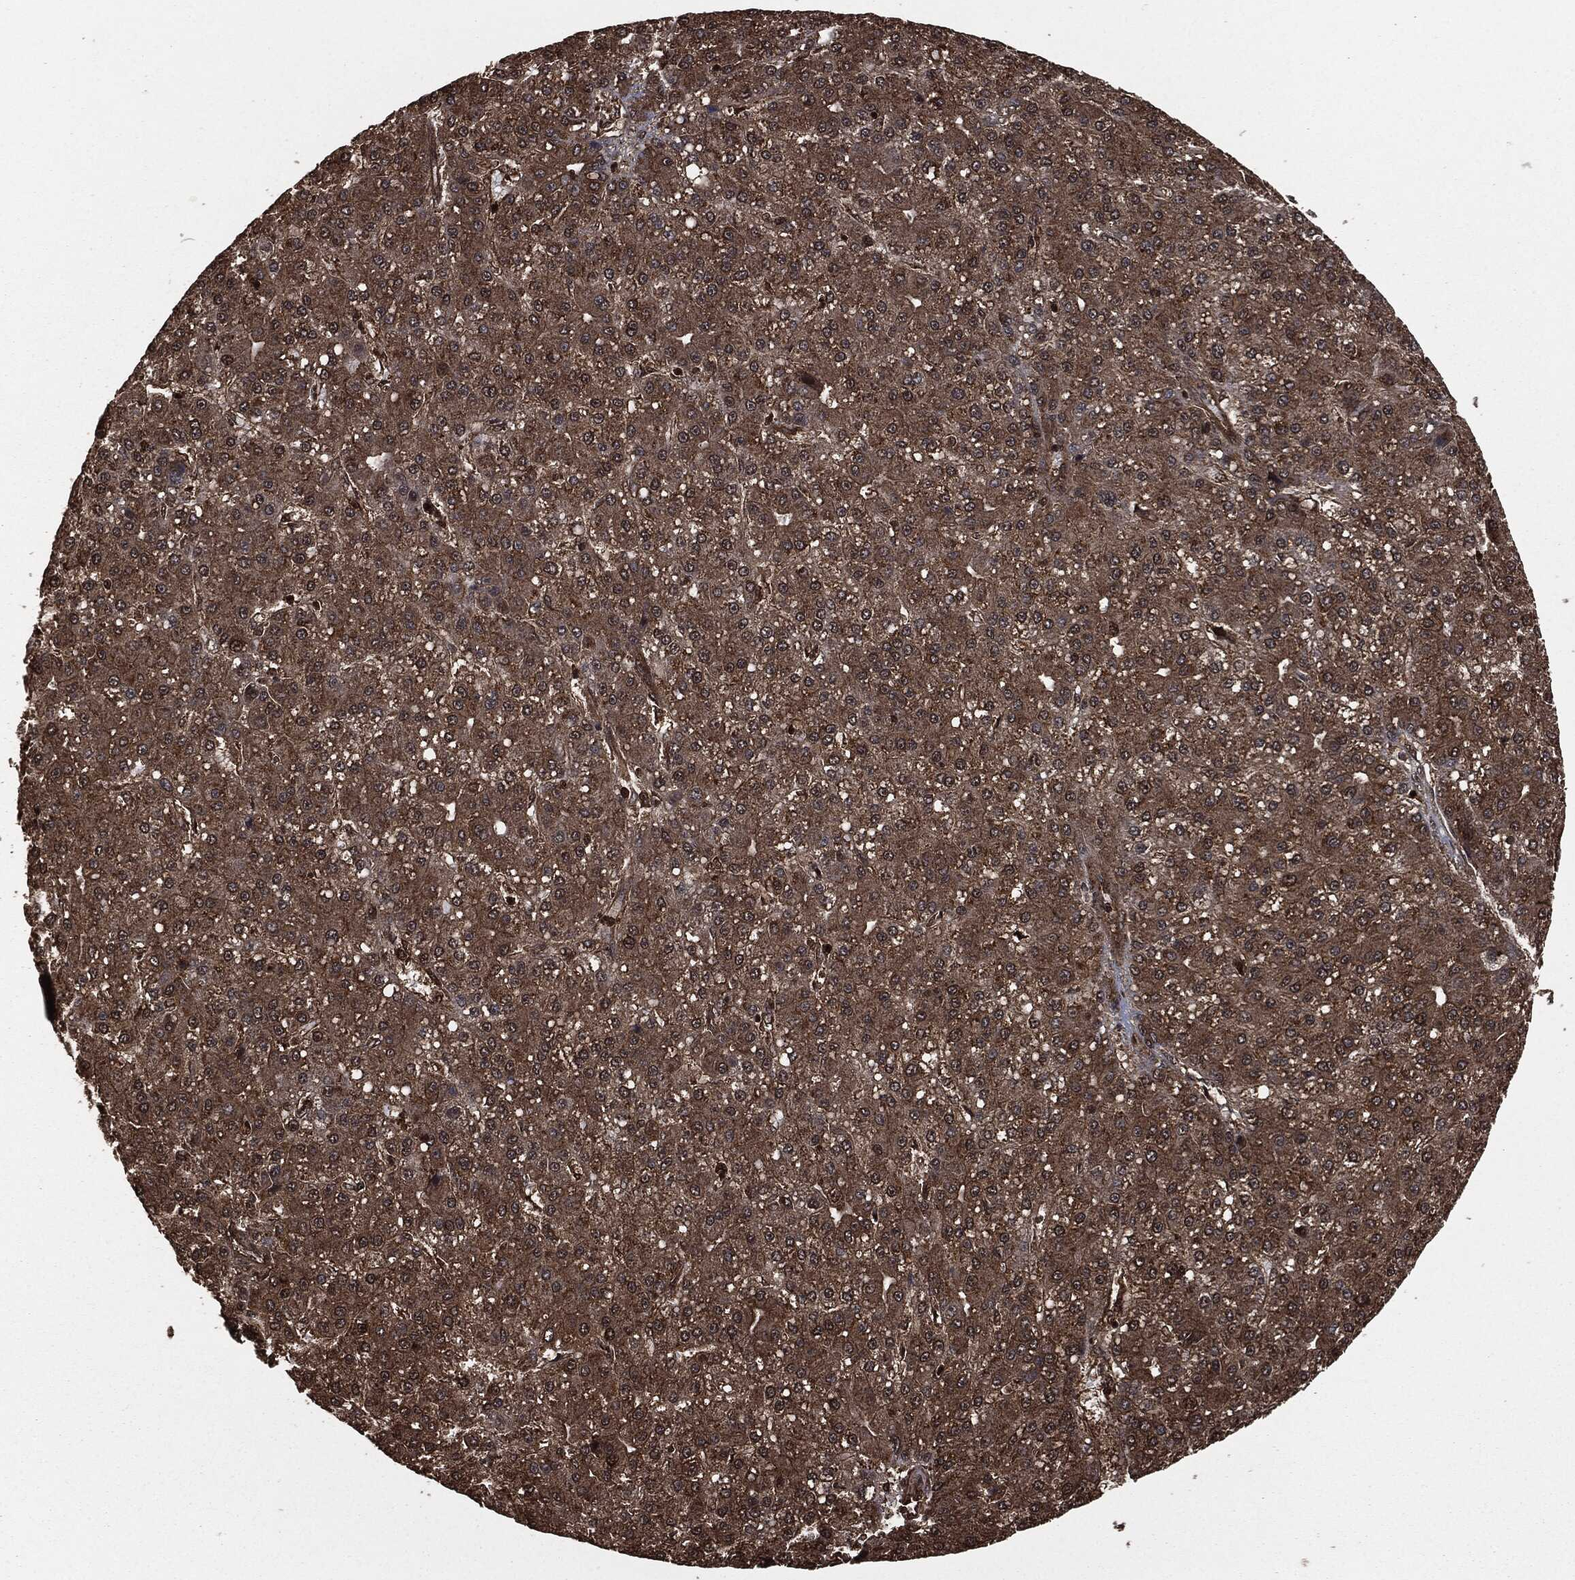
{"staining": {"intensity": "moderate", "quantity": ">75%", "location": "cytoplasmic/membranous"}, "tissue": "liver cancer", "cell_type": "Tumor cells", "image_type": "cancer", "snomed": [{"axis": "morphology", "description": "Carcinoma, Hepatocellular, NOS"}, {"axis": "topography", "description": "Liver"}], "caption": "Tumor cells exhibit medium levels of moderate cytoplasmic/membranous expression in approximately >75% of cells in human hepatocellular carcinoma (liver).", "gene": "HRAS", "patient": {"sex": "male", "age": 67}}